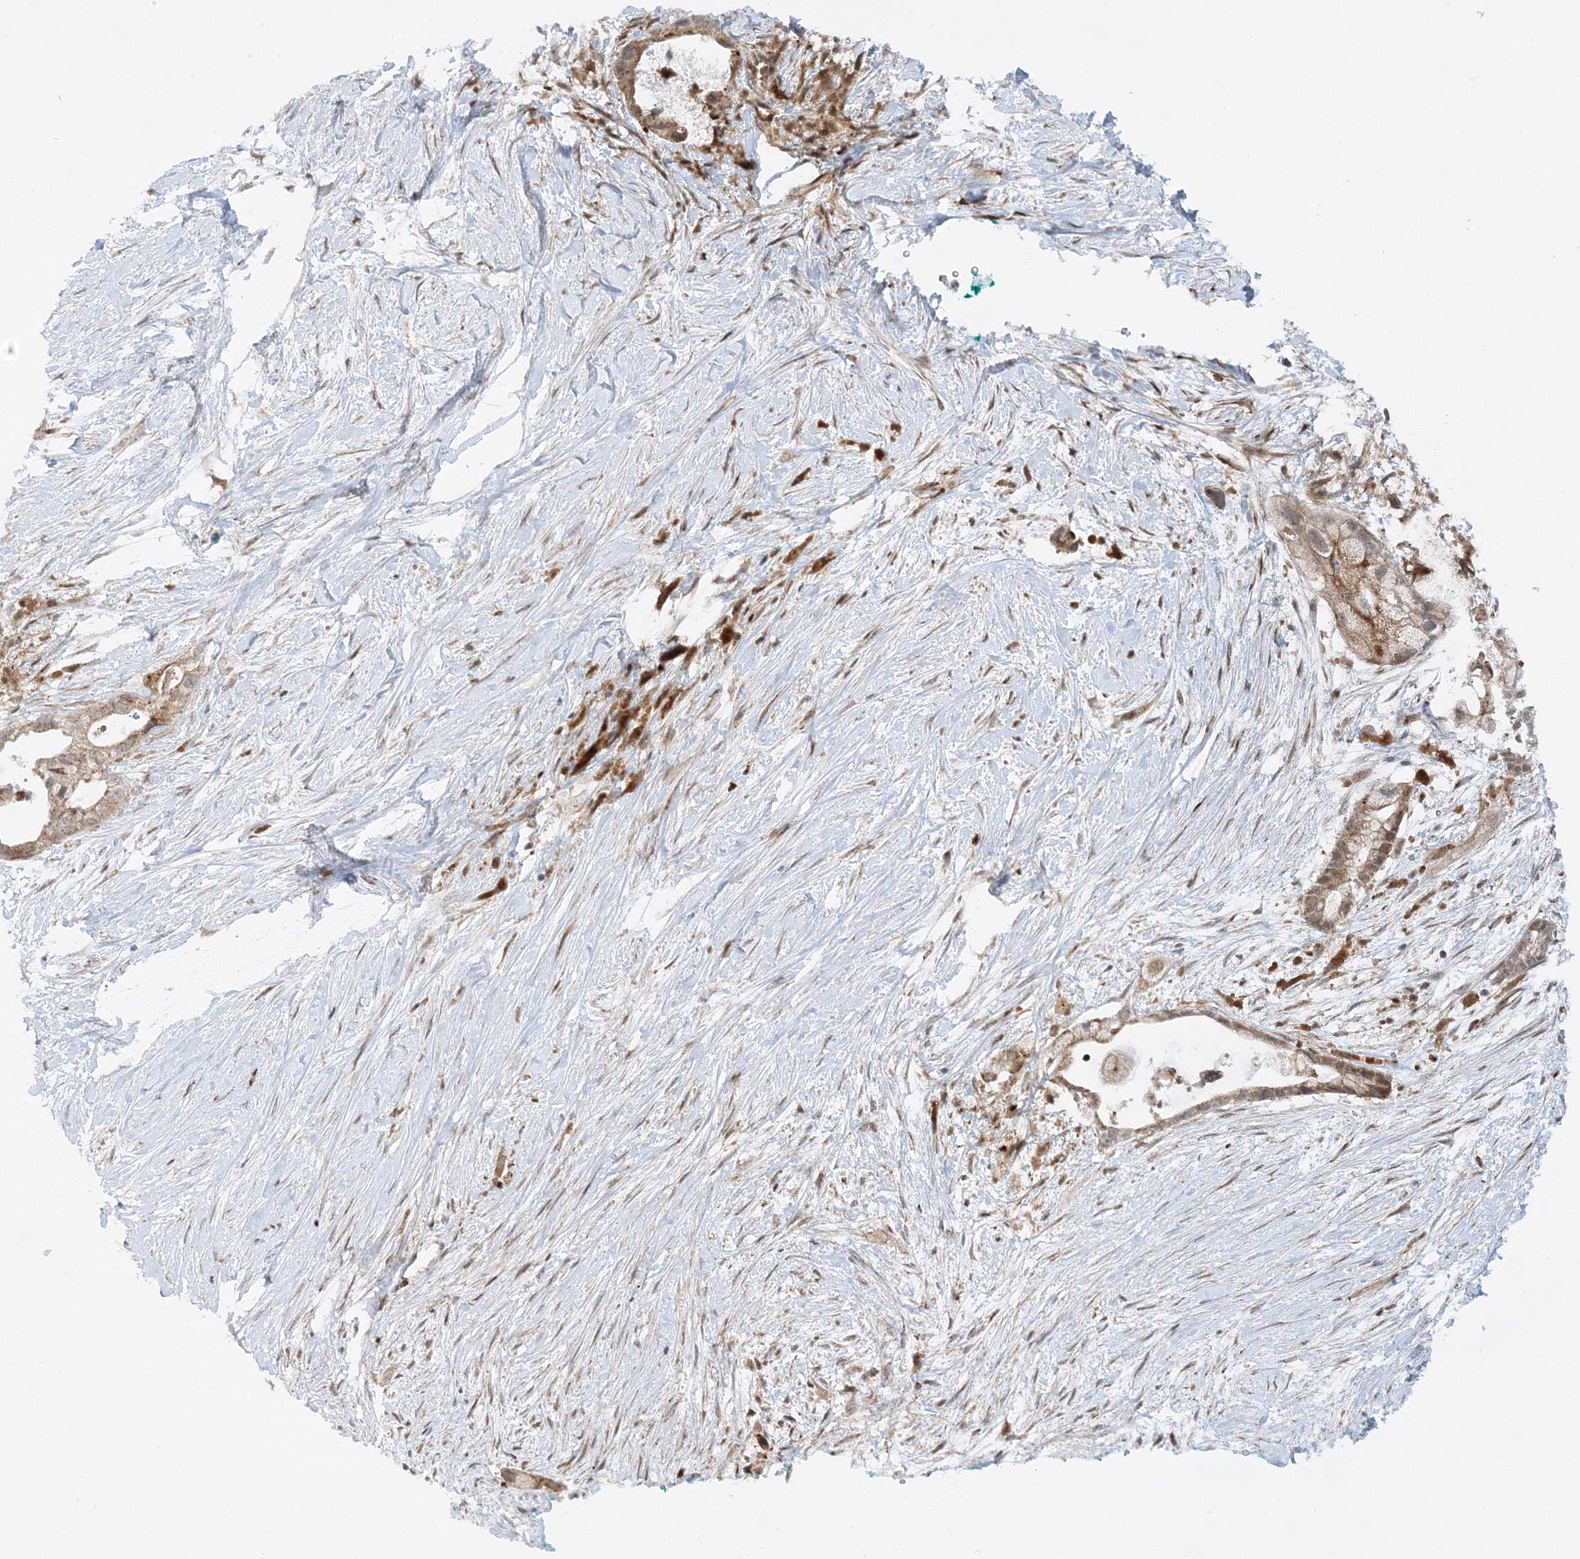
{"staining": {"intensity": "weak", "quantity": ">75%", "location": "cytoplasmic/membranous"}, "tissue": "pancreatic cancer", "cell_type": "Tumor cells", "image_type": "cancer", "snomed": [{"axis": "morphology", "description": "Adenocarcinoma, NOS"}, {"axis": "topography", "description": "Pancreas"}], "caption": "Pancreatic cancer tissue exhibits weak cytoplasmic/membranous staining in about >75% of tumor cells, visualized by immunohistochemistry.", "gene": "RAB11FIP2", "patient": {"sex": "male", "age": 53}}